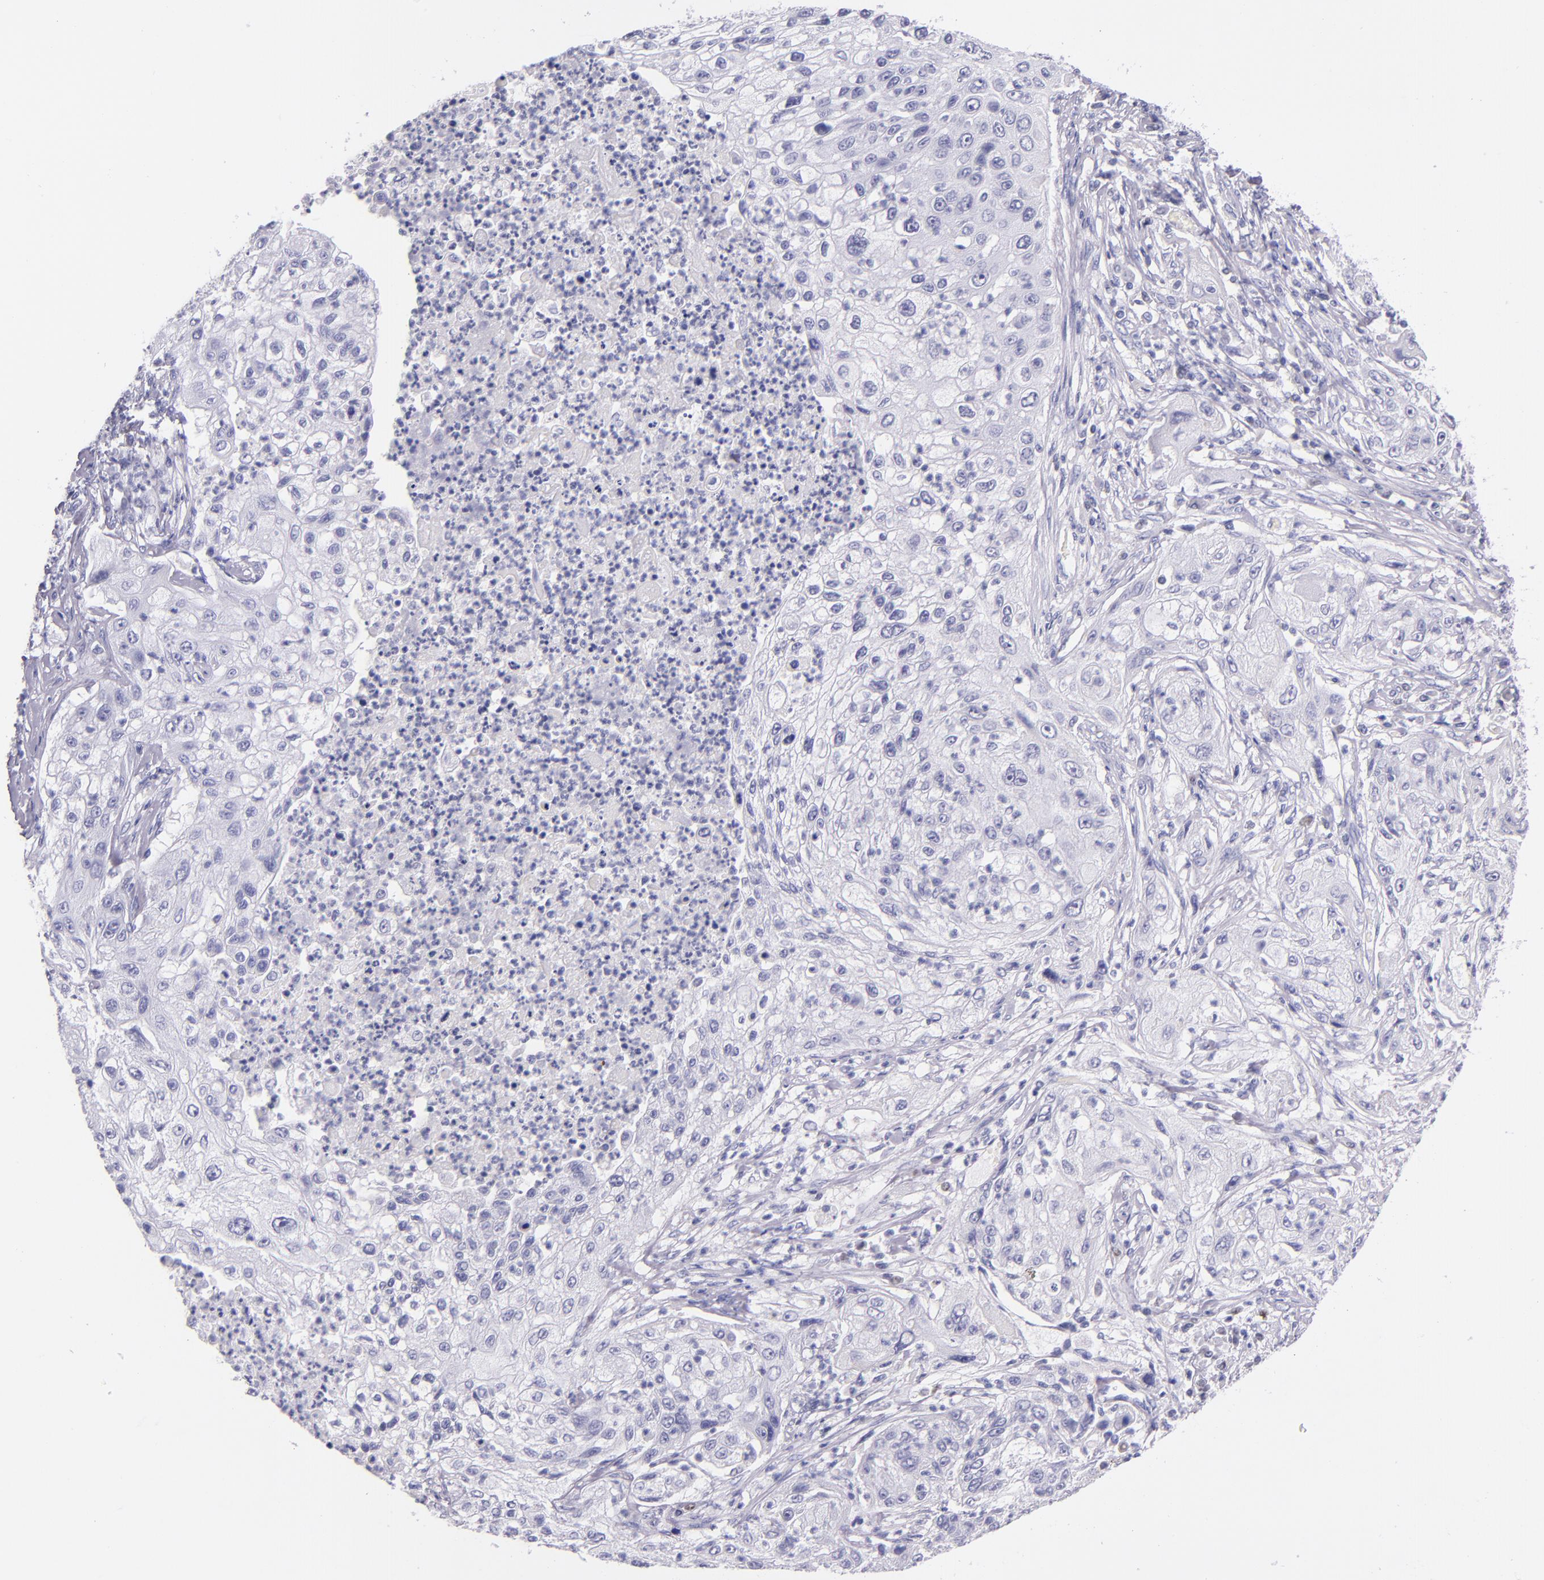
{"staining": {"intensity": "negative", "quantity": "none", "location": "none"}, "tissue": "lung cancer", "cell_type": "Tumor cells", "image_type": "cancer", "snomed": [{"axis": "morphology", "description": "Inflammation, NOS"}, {"axis": "morphology", "description": "Squamous cell carcinoma, NOS"}, {"axis": "topography", "description": "Lymph node"}, {"axis": "topography", "description": "Soft tissue"}, {"axis": "topography", "description": "Lung"}], "caption": "Immunohistochemistry (IHC) micrograph of squamous cell carcinoma (lung) stained for a protein (brown), which reveals no staining in tumor cells. (DAB (3,3'-diaminobenzidine) immunohistochemistry visualized using brightfield microscopy, high magnification).", "gene": "IRF4", "patient": {"sex": "male", "age": 66}}